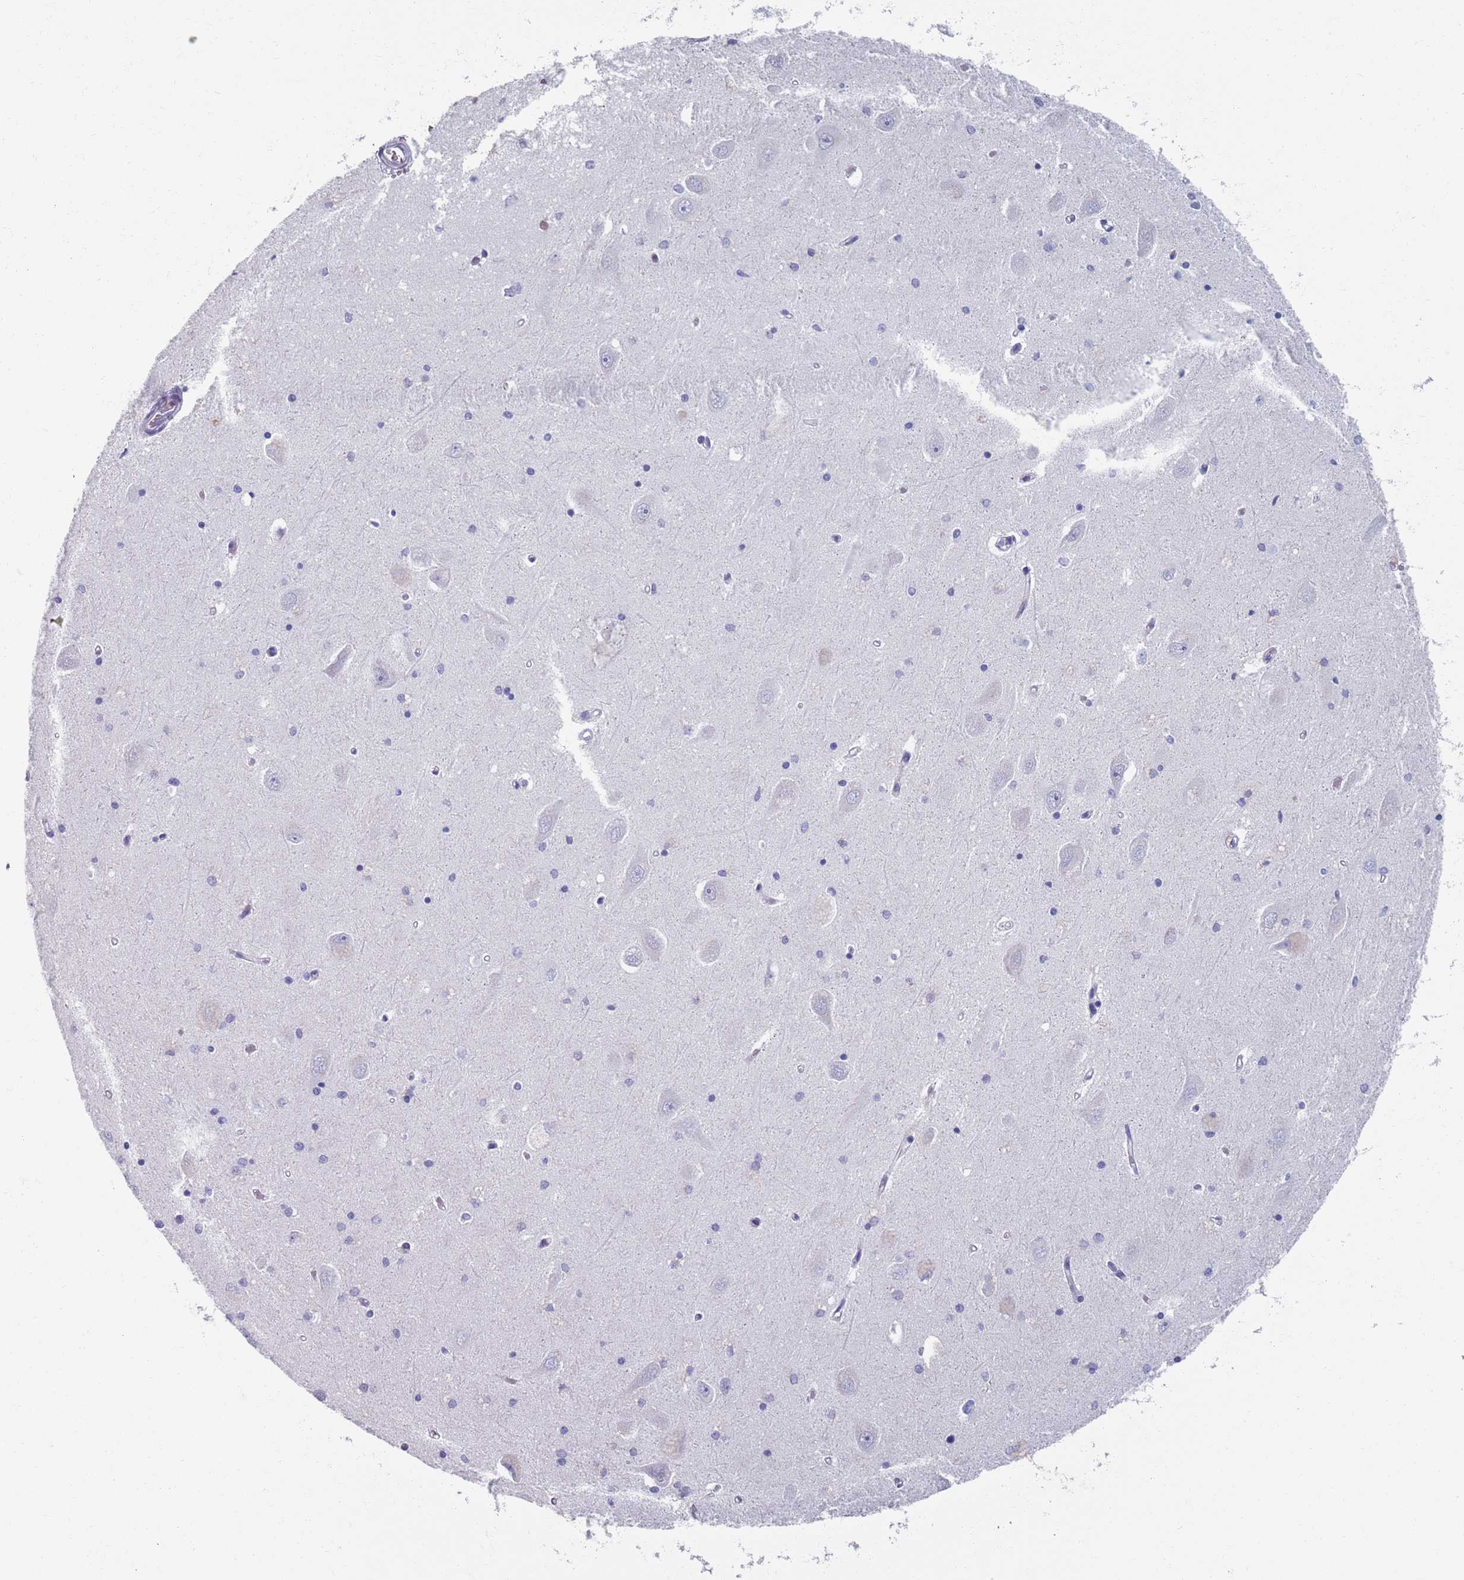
{"staining": {"intensity": "negative", "quantity": "none", "location": "none"}, "tissue": "hippocampus", "cell_type": "Glial cells", "image_type": "normal", "snomed": [{"axis": "morphology", "description": "Normal tissue, NOS"}, {"axis": "topography", "description": "Hippocampus"}], "caption": "Human hippocampus stained for a protein using immunohistochemistry demonstrates no expression in glial cells.", "gene": "PLOD1", "patient": {"sex": "male", "age": 45}}